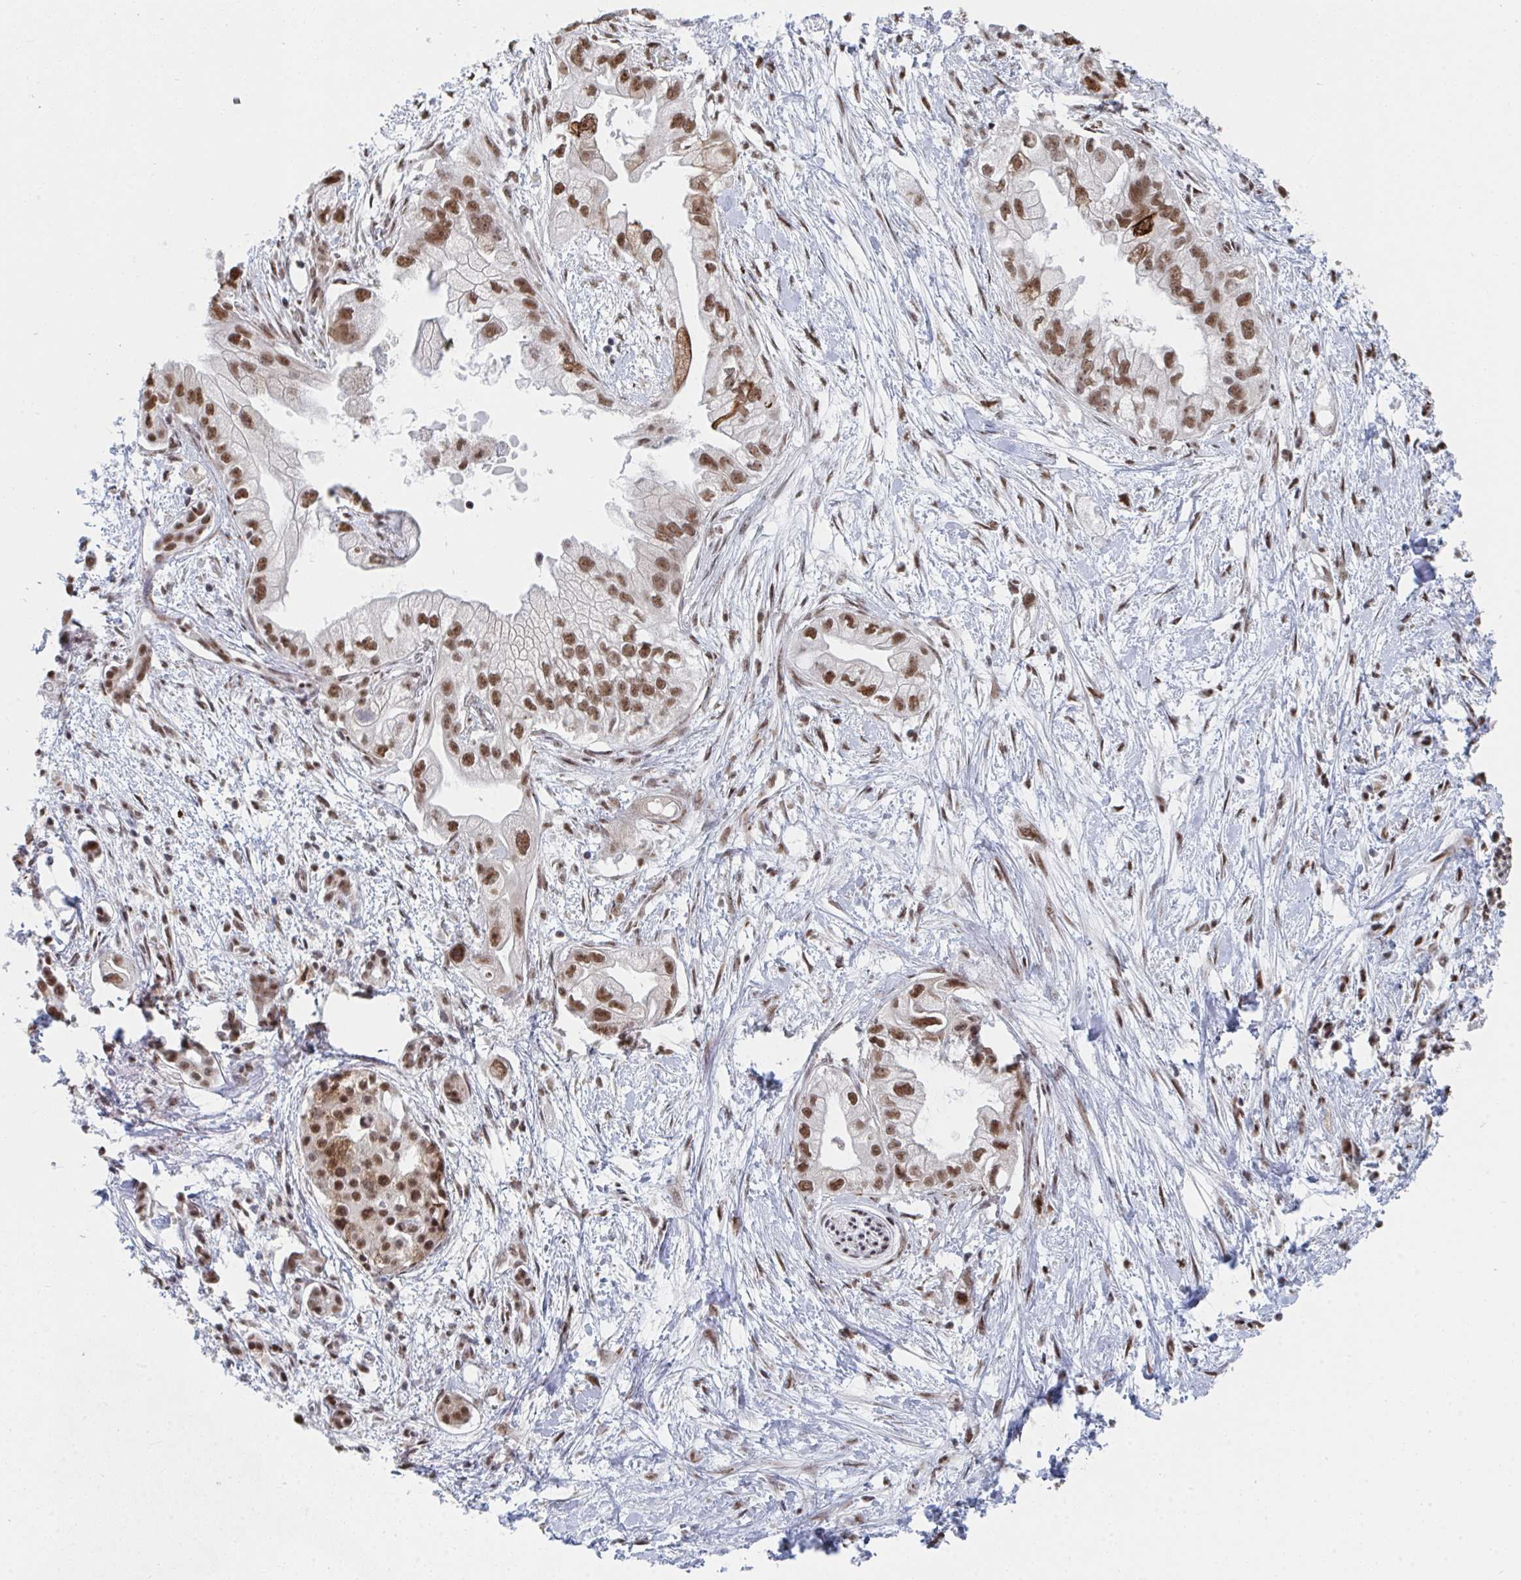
{"staining": {"intensity": "moderate", "quantity": ">75%", "location": "nuclear"}, "tissue": "pancreatic cancer", "cell_type": "Tumor cells", "image_type": "cancer", "snomed": [{"axis": "morphology", "description": "Adenocarcinoma, NOS"}, {"axis": "topography", "description": "Pancreas"}], "caption": "A brown stain labels moderate nuclear positivity of a protein in human adenocarcinoma (pancreatic) tumor cells. (DAB (3,3'-diaminobenzidine) IHC, brown staining for protein, blue staining for nuclei).", "gene": "MBNL1", "patient": {"sex": "male", "age": 70}}